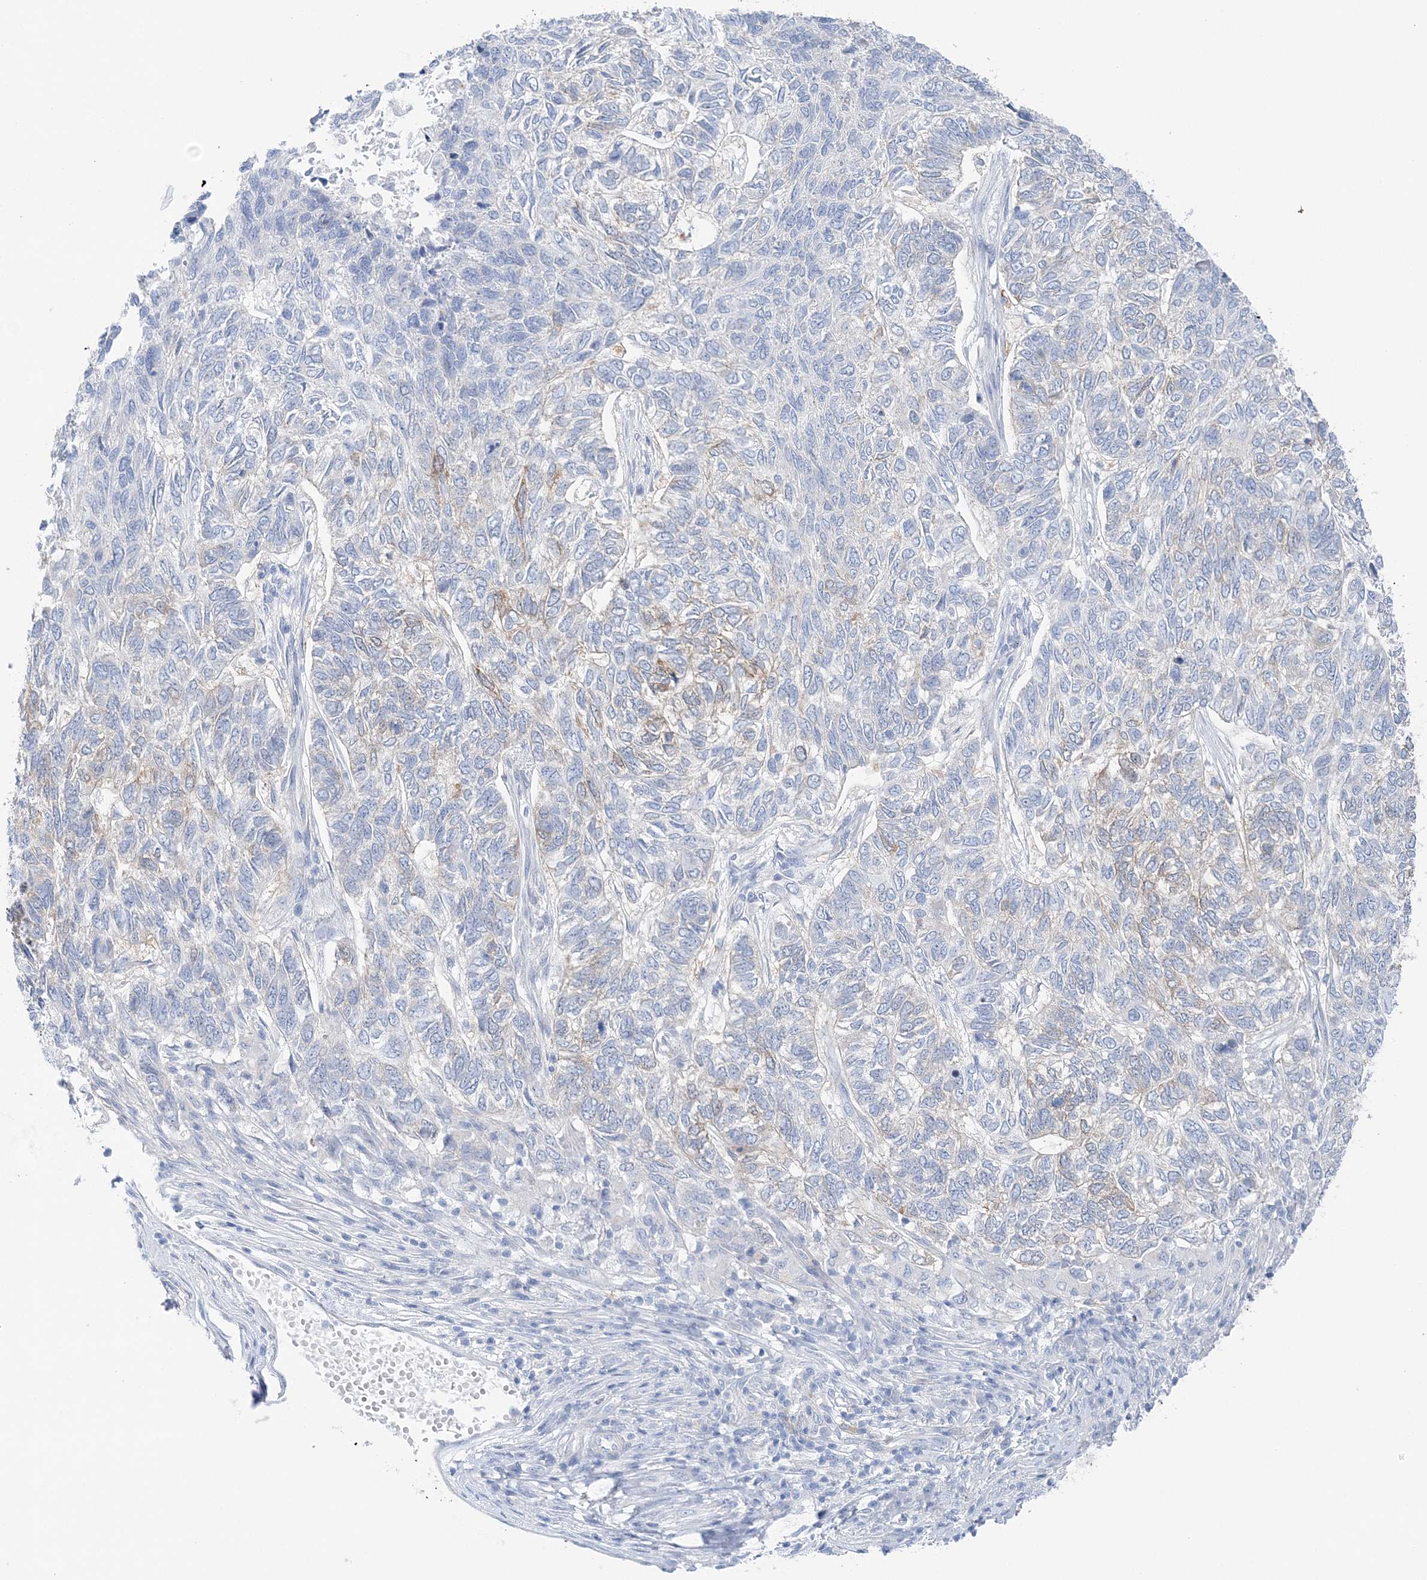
{"staining": {"intensity": "weak", "quantity": "25%-75%", "location": "cytoplasmic/membranous"}, "tissue": "skin cancer", "cell_type": "Tumor cells", "image_type": "cancer", "snomed": [{"axis": "morphology", "description": "Basal cell carcinoma"}, {"axis": "topography", "description": "Skin"}], "caption": "A brown stain highlights weak cytoplasmic/membranous positivity of a protein in human skin cancer (basal cell carcinoma) tumor cells.", "gene": "HMGCS1", "patient": {"sex": "female", "age": 65}}